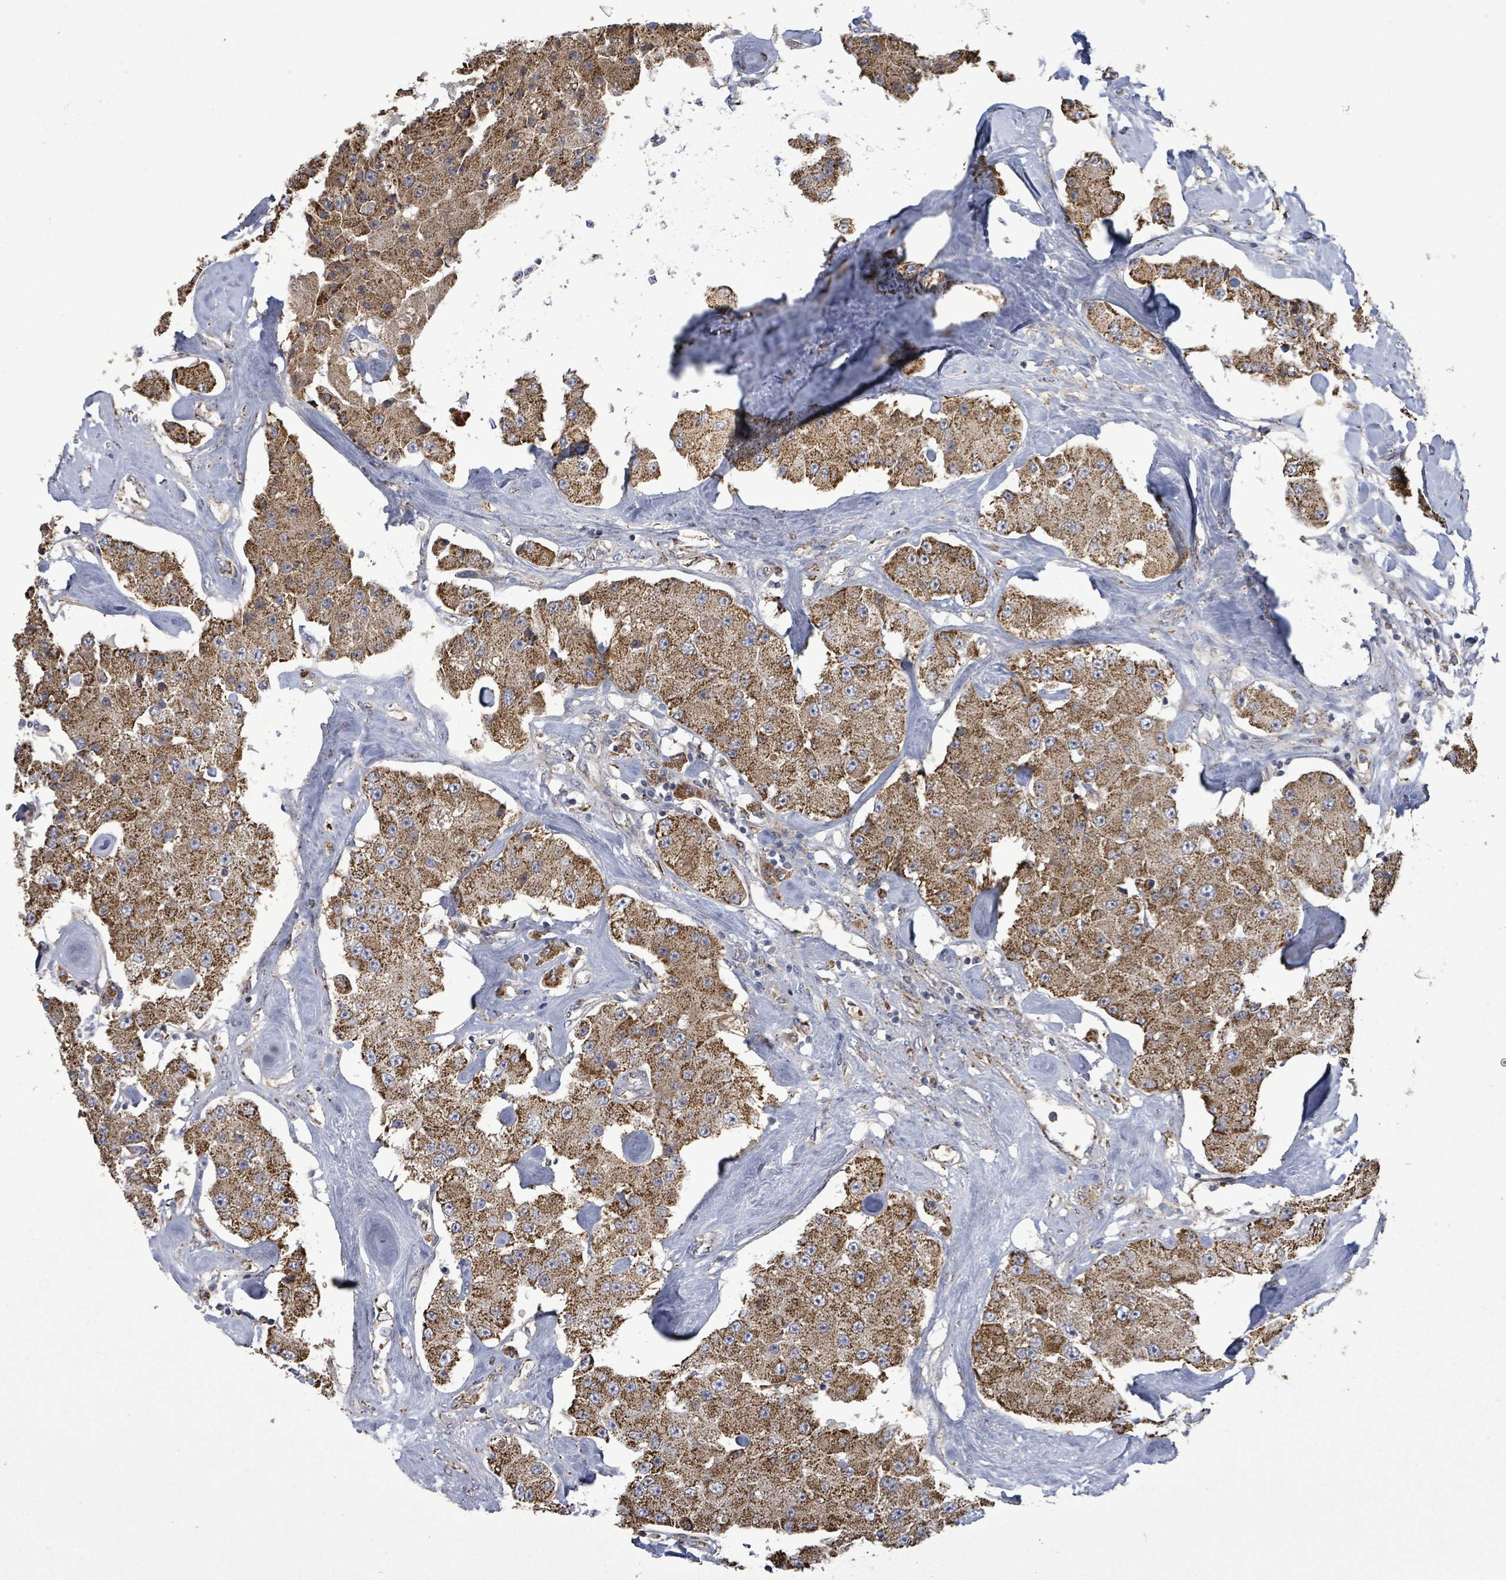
{"staining": {"intensity": "strong", "quantity": ">75%", "location": "cytoplasmic/membranous"}, "tissue": "carcinoid", "cell_type": "Tumor cells", "image_type": "cancer", "snomed": [{"axis": "morphology", "description": "Carcinoid, malignant, NOS"}, {"axis": "topography", "description": "Pancreas"}], "caption": "DAB immunohistochemical staining of carcinoid exhibits strong cytoplasmic/membranous protein staining in about >75% of tumor cells.", "gene": "MTMR12", "patient": {"sex": "male", "age": 41}}